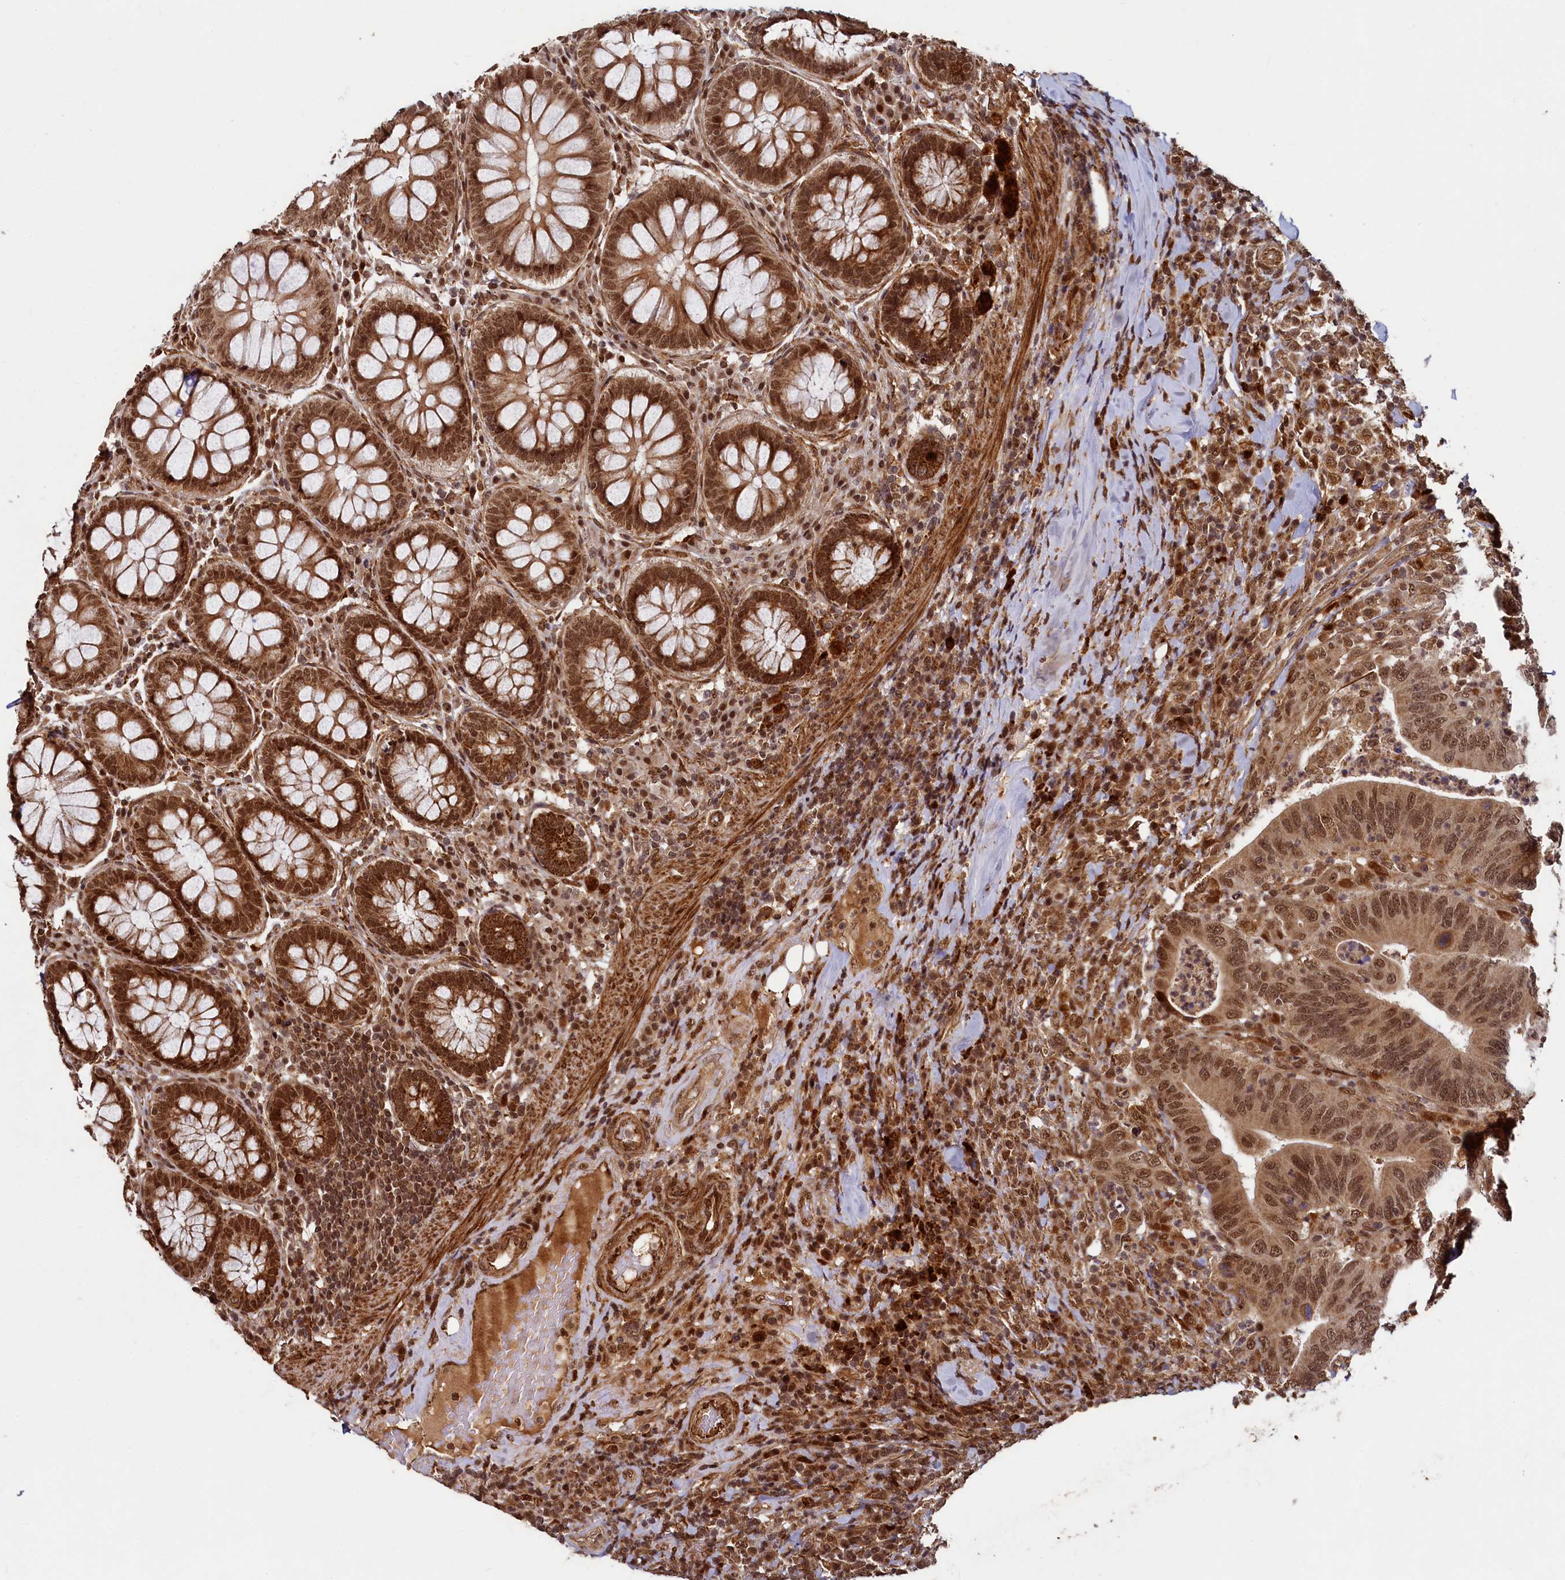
{"staining": {"intensity": "moderate", "quantity": ">75%", "location": "cytoplasmic/membranous,nuclear"}, "tissue": "colorectal cancer", "cell_type": "Tumor cells", "image_type": "cancer", "snomed": [{"axis": "morphology", "description": "Adenocarcinoma, NOS"}, {"axis": "topography", "description": "Colon"}], "caption": "High-magnification brightfield microscopy of adenocarcinoma (colorectal) stained with DAB (brown) and counterstained with hematoxylin (blue). tumor cells exhibit moderate cytoplasmic/membranous and nuclear expression is seen in approximately>75% of cells. (DAB = brown stain, brightfield microscopy at high magnification).", "gene": "TRIM23", "patient": {"sex": "female", "age": 66}}